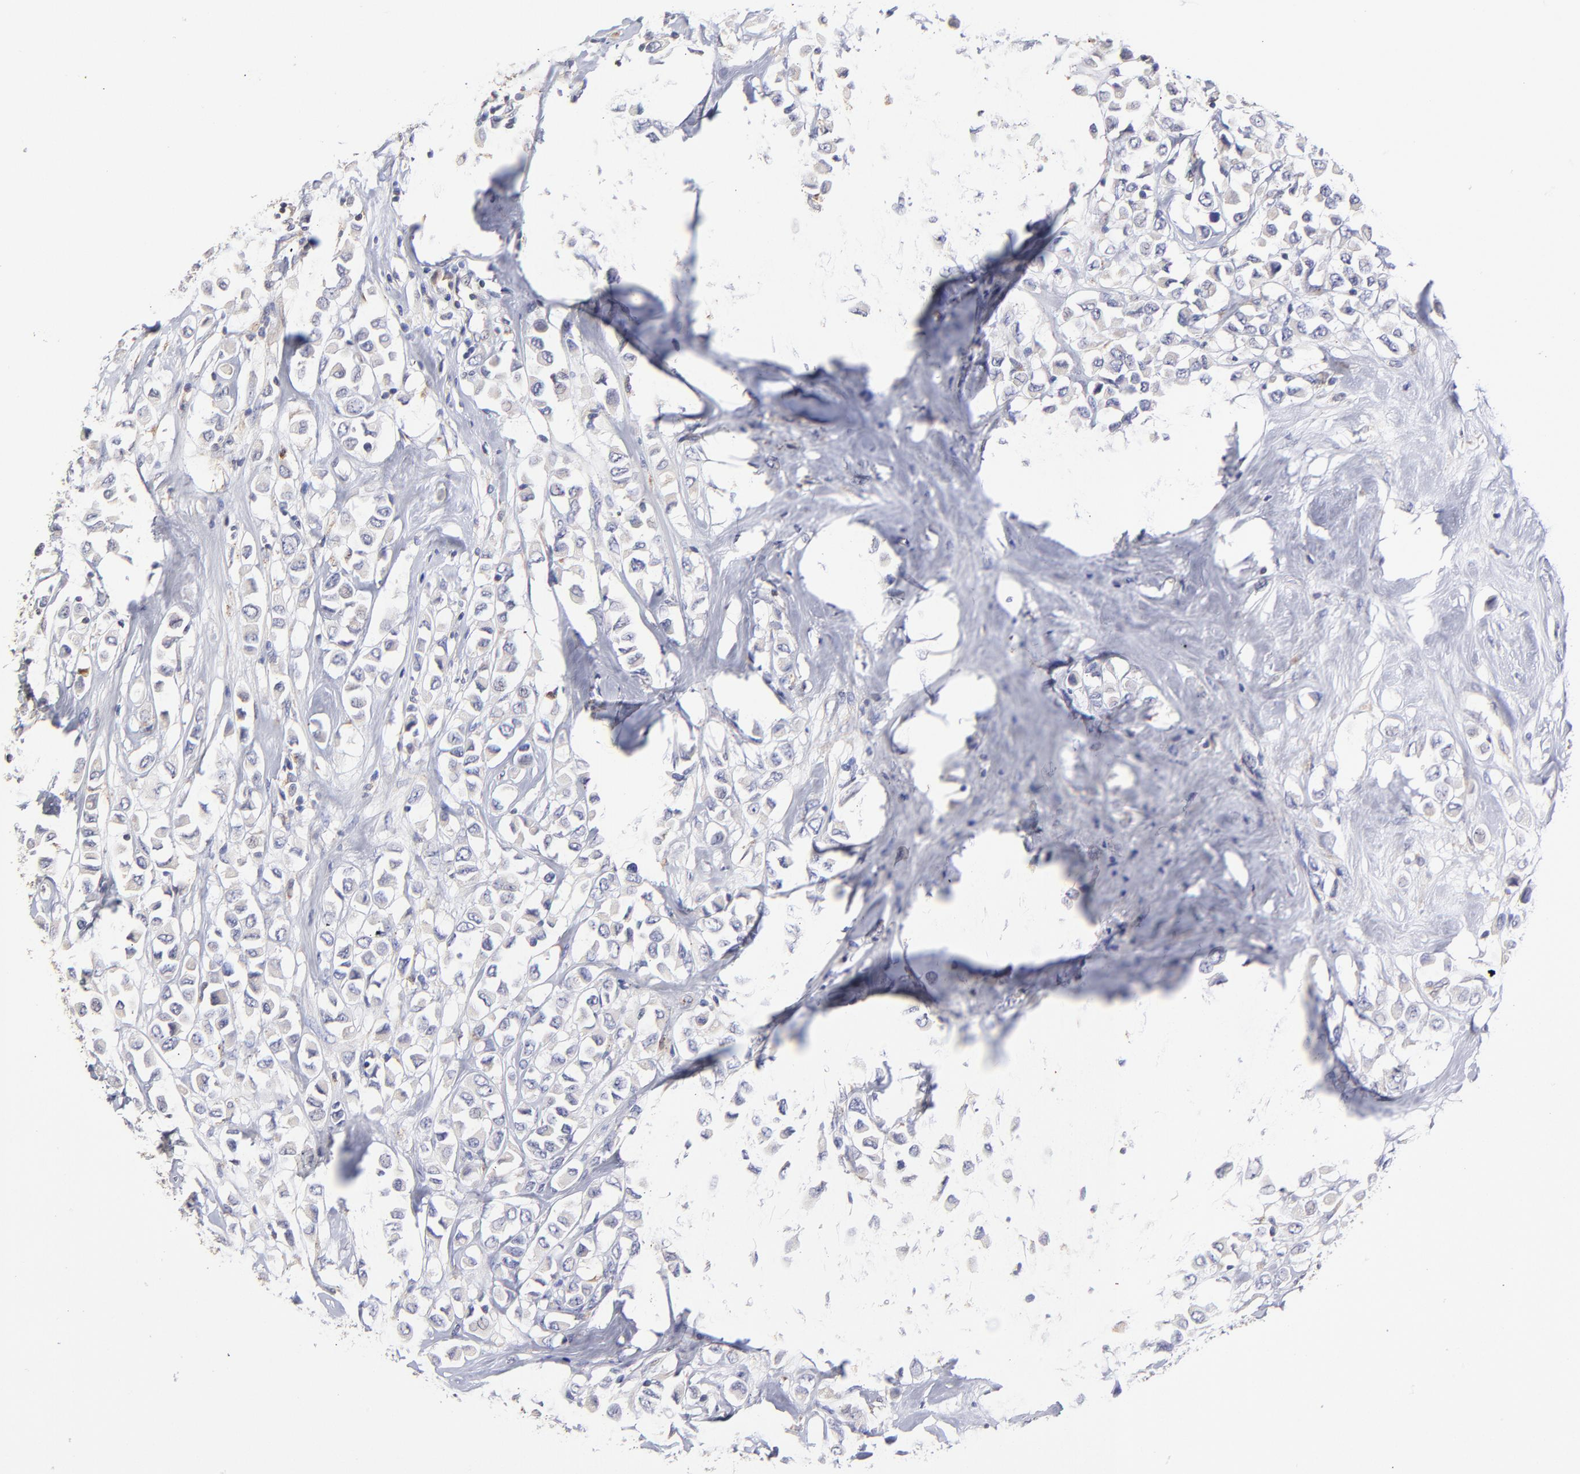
{"staining": {"intensity": "negative", "quantity": "none", "location": "none"}, "tissue": "breast cancer", "cell_type": "Tumor cells", "image_type": "cancer", "snomed": [{"axis": "morphology", "description": "Duct carcinoma"}, {"axis": "topography", "description": "Breast"}], "caption": "Invasive ductal carcinoma (breast) stained for a protein using immunohistochemistry reveals no positivity tumor cells.", "gene": "GCSAM", "patient": {"sex": "female", "age": 61}}